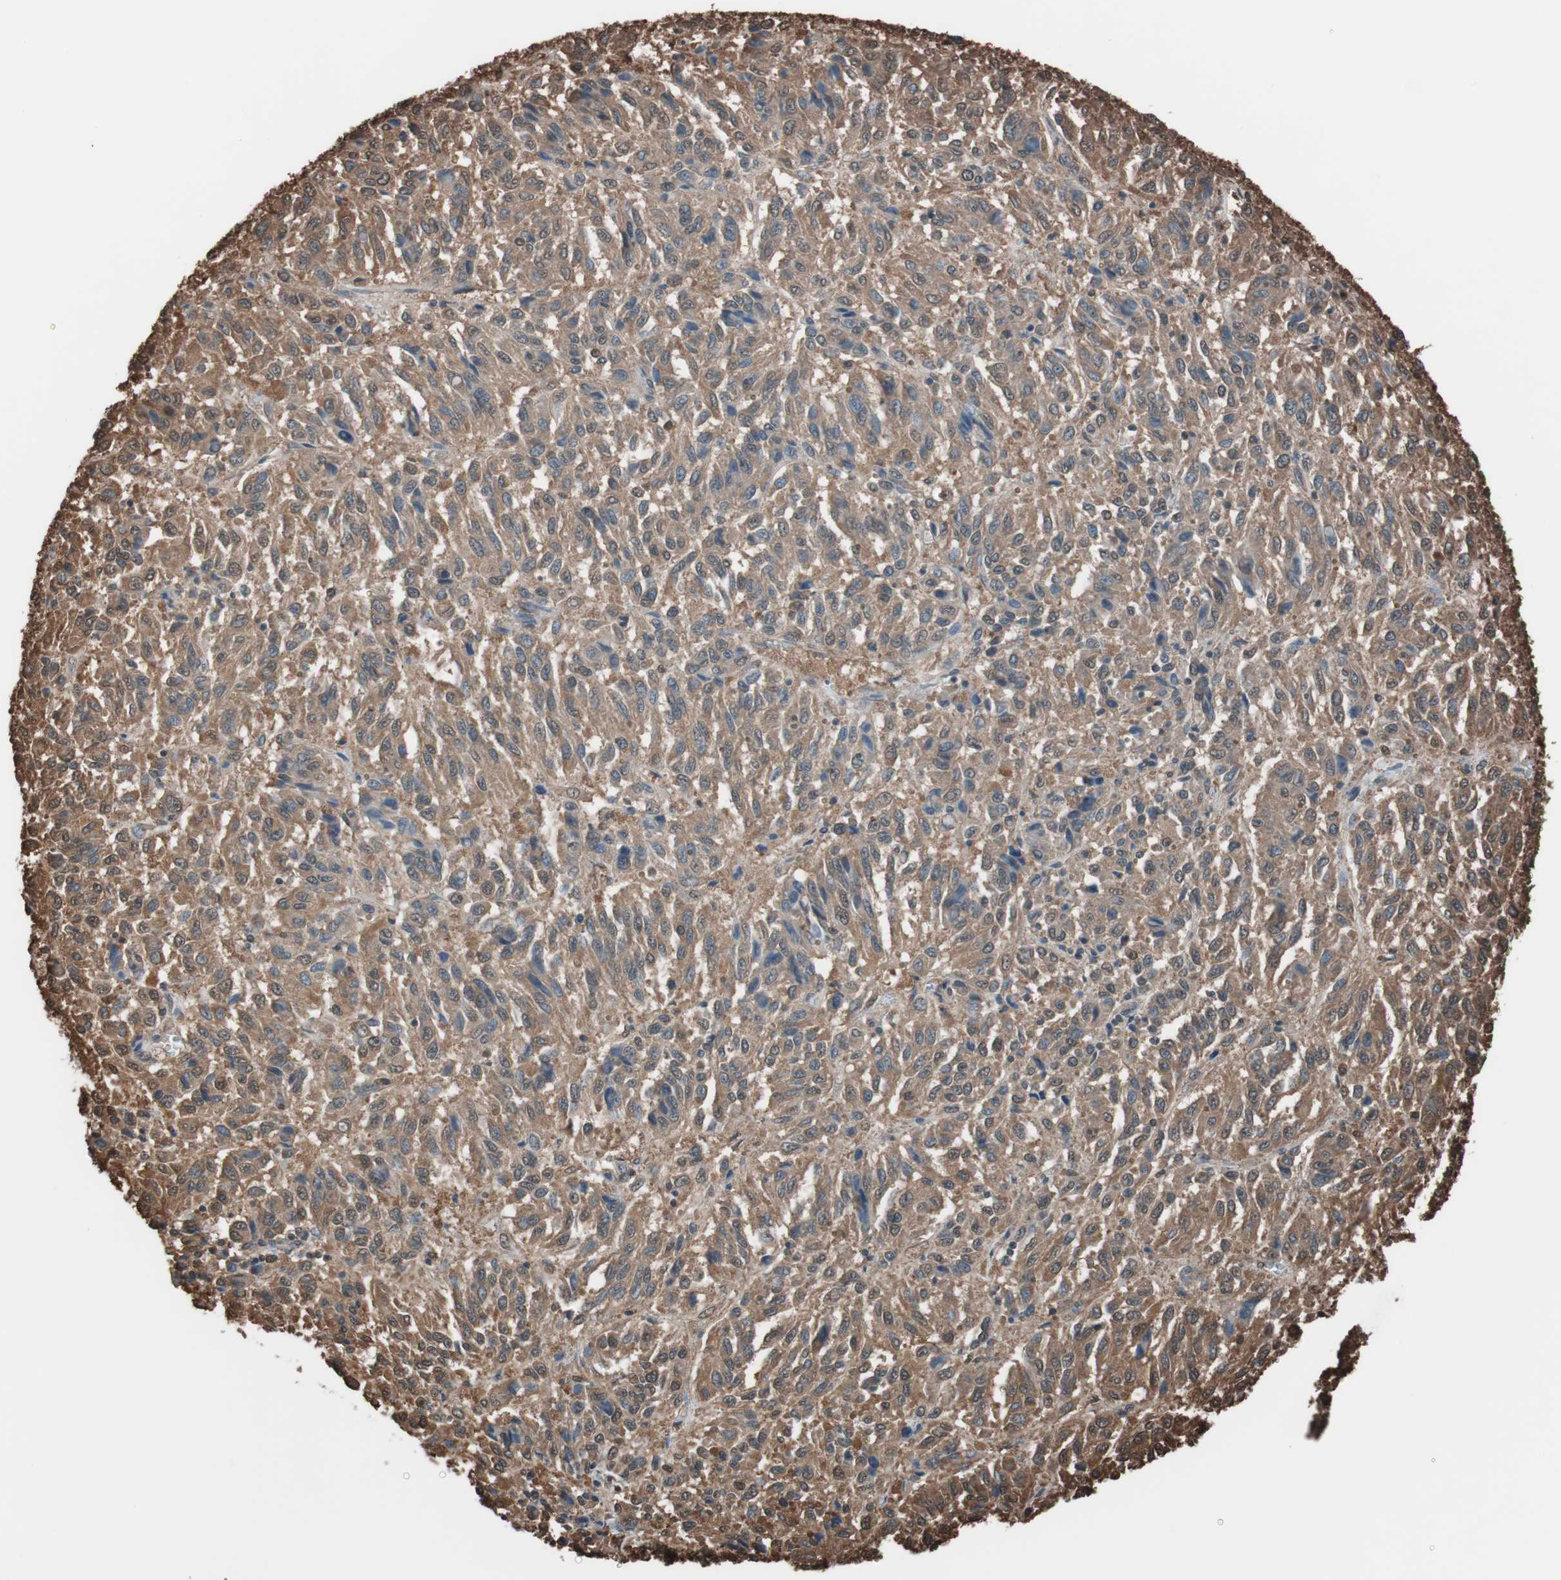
{"staining": {"intensity": "moderate", "quantity": ">75%", "location": "cytoplasmic/membranous"}, "tissue": "melanoma", "cell_type": "Tumor cells", "image_type": "cancer", "snomed": [{"axis": "morphology", "description": "Malignant melanoma, Metastatic site"}, {"axis": "topography", "description": "Lung"}], "caption": "Melanoma stained with a protein marker exhibits moderate staining in tumor cells.", "gene": "CALM2", "patient": {"sex": "male", "age": 64}}